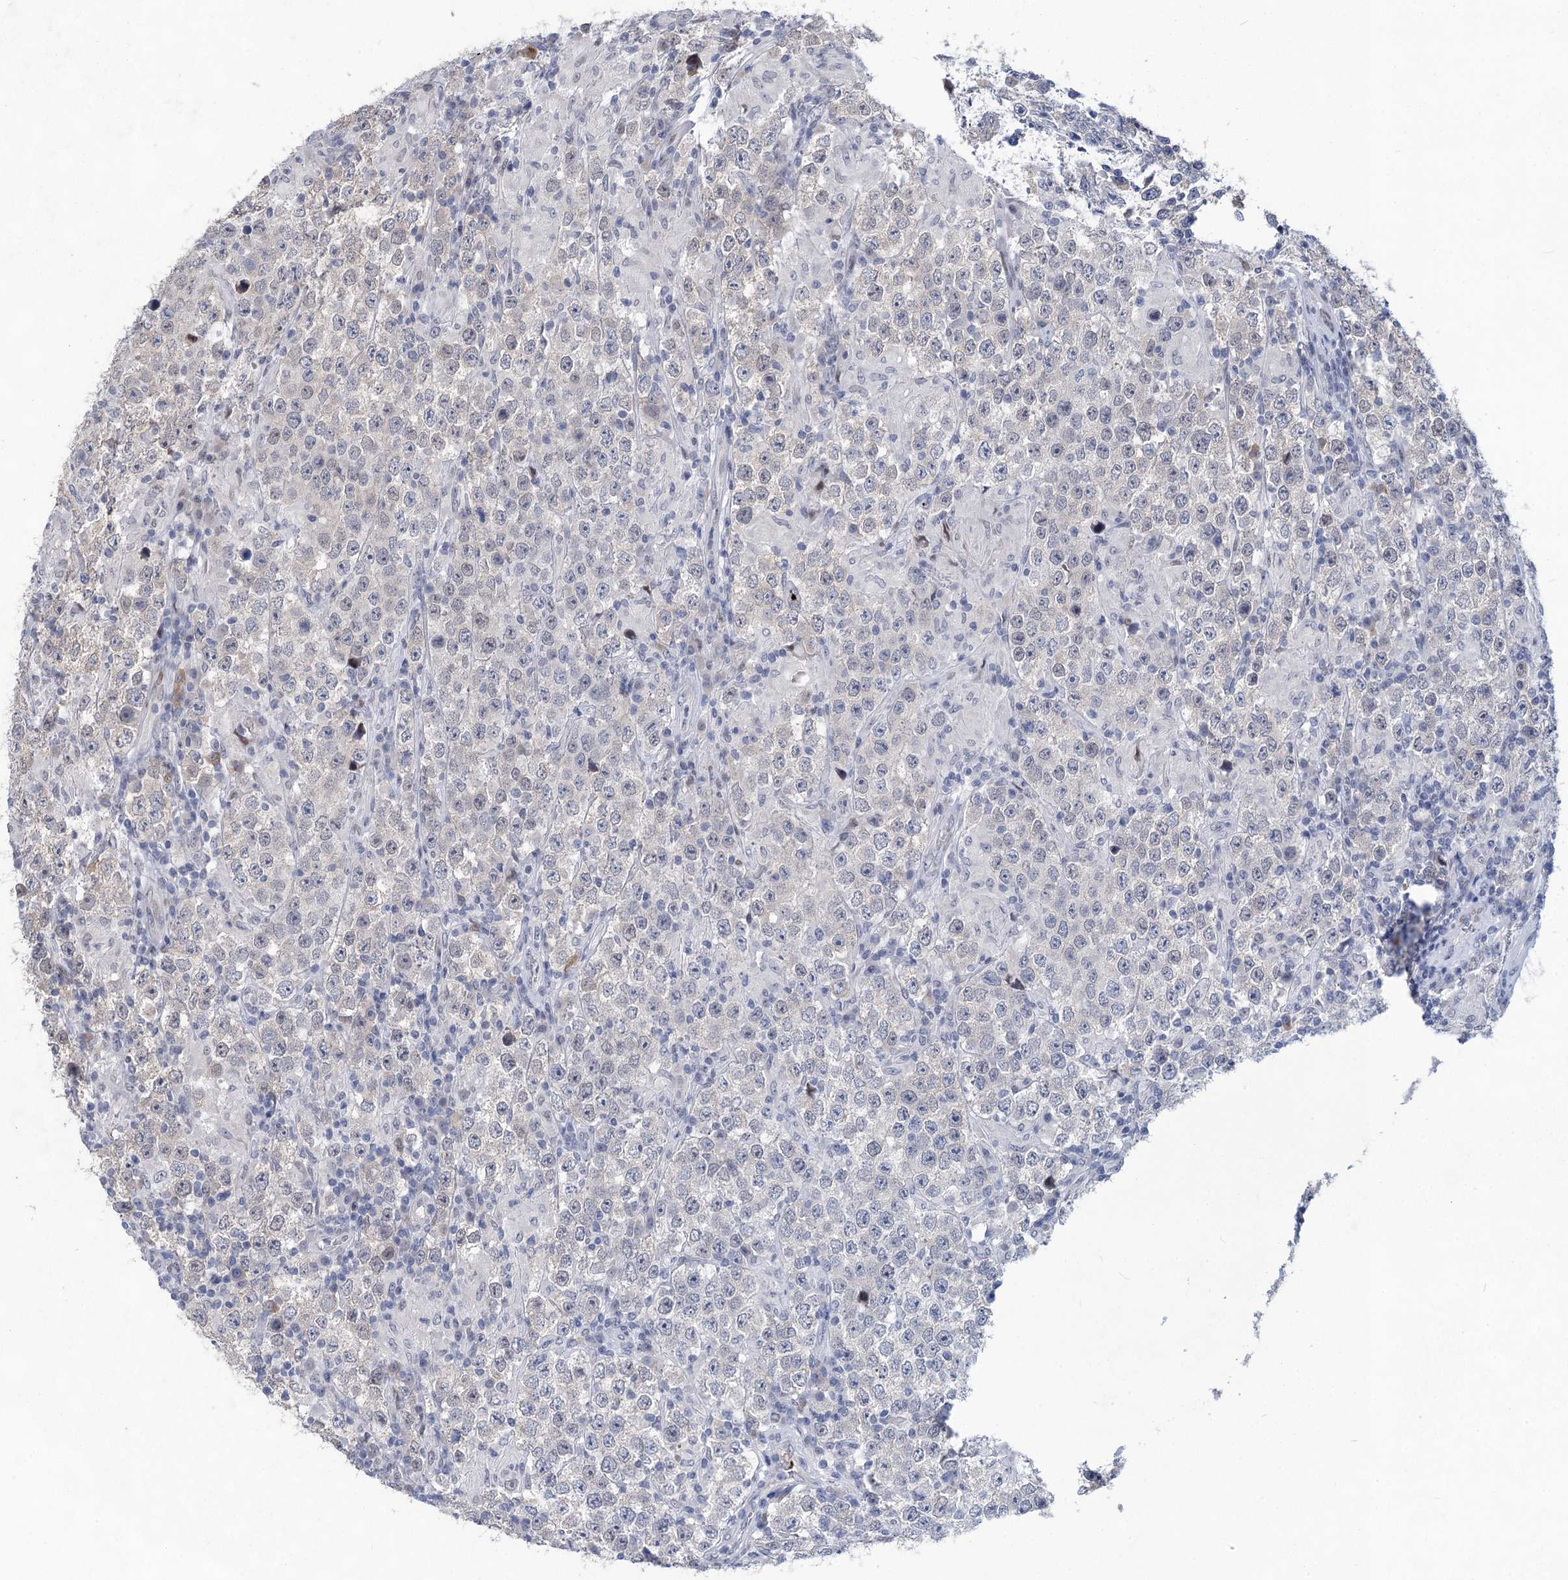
{"staining": {"intensity": "negative", "quantity": "none", "location": "none"}, "tissue": "testis cancer", "cell_type": "Tumor cells", "image_type": "cancer", "snomed": [{"axis": "morphology", "description": "Normal tissue, NOS"}, {"axis": "morphology", "description": "Urothelial carcinoma, High grade"}, {"axis": "morphology", "description": "Seminoma, NOS"}, {"axis": "morphology", "description": "Carcinoma, Embryonal, NOS"}, {"axis": "topography", "description": "Urinary bladder"}, {"axis": "topography", "description": "Testis"}], "caption": "Testis cancer (high-grade urothelial carcinoma) was stained to show a protein in brown. There is no significant positivity in tumor cells. (Stains: DAB immunohistochemistry (IHC) with hematoxylin counter stain, Microscopy: brightfield microscopy at high magnification).", "gene": "MON2", "patient": {"sex": "male", "age": 41}}